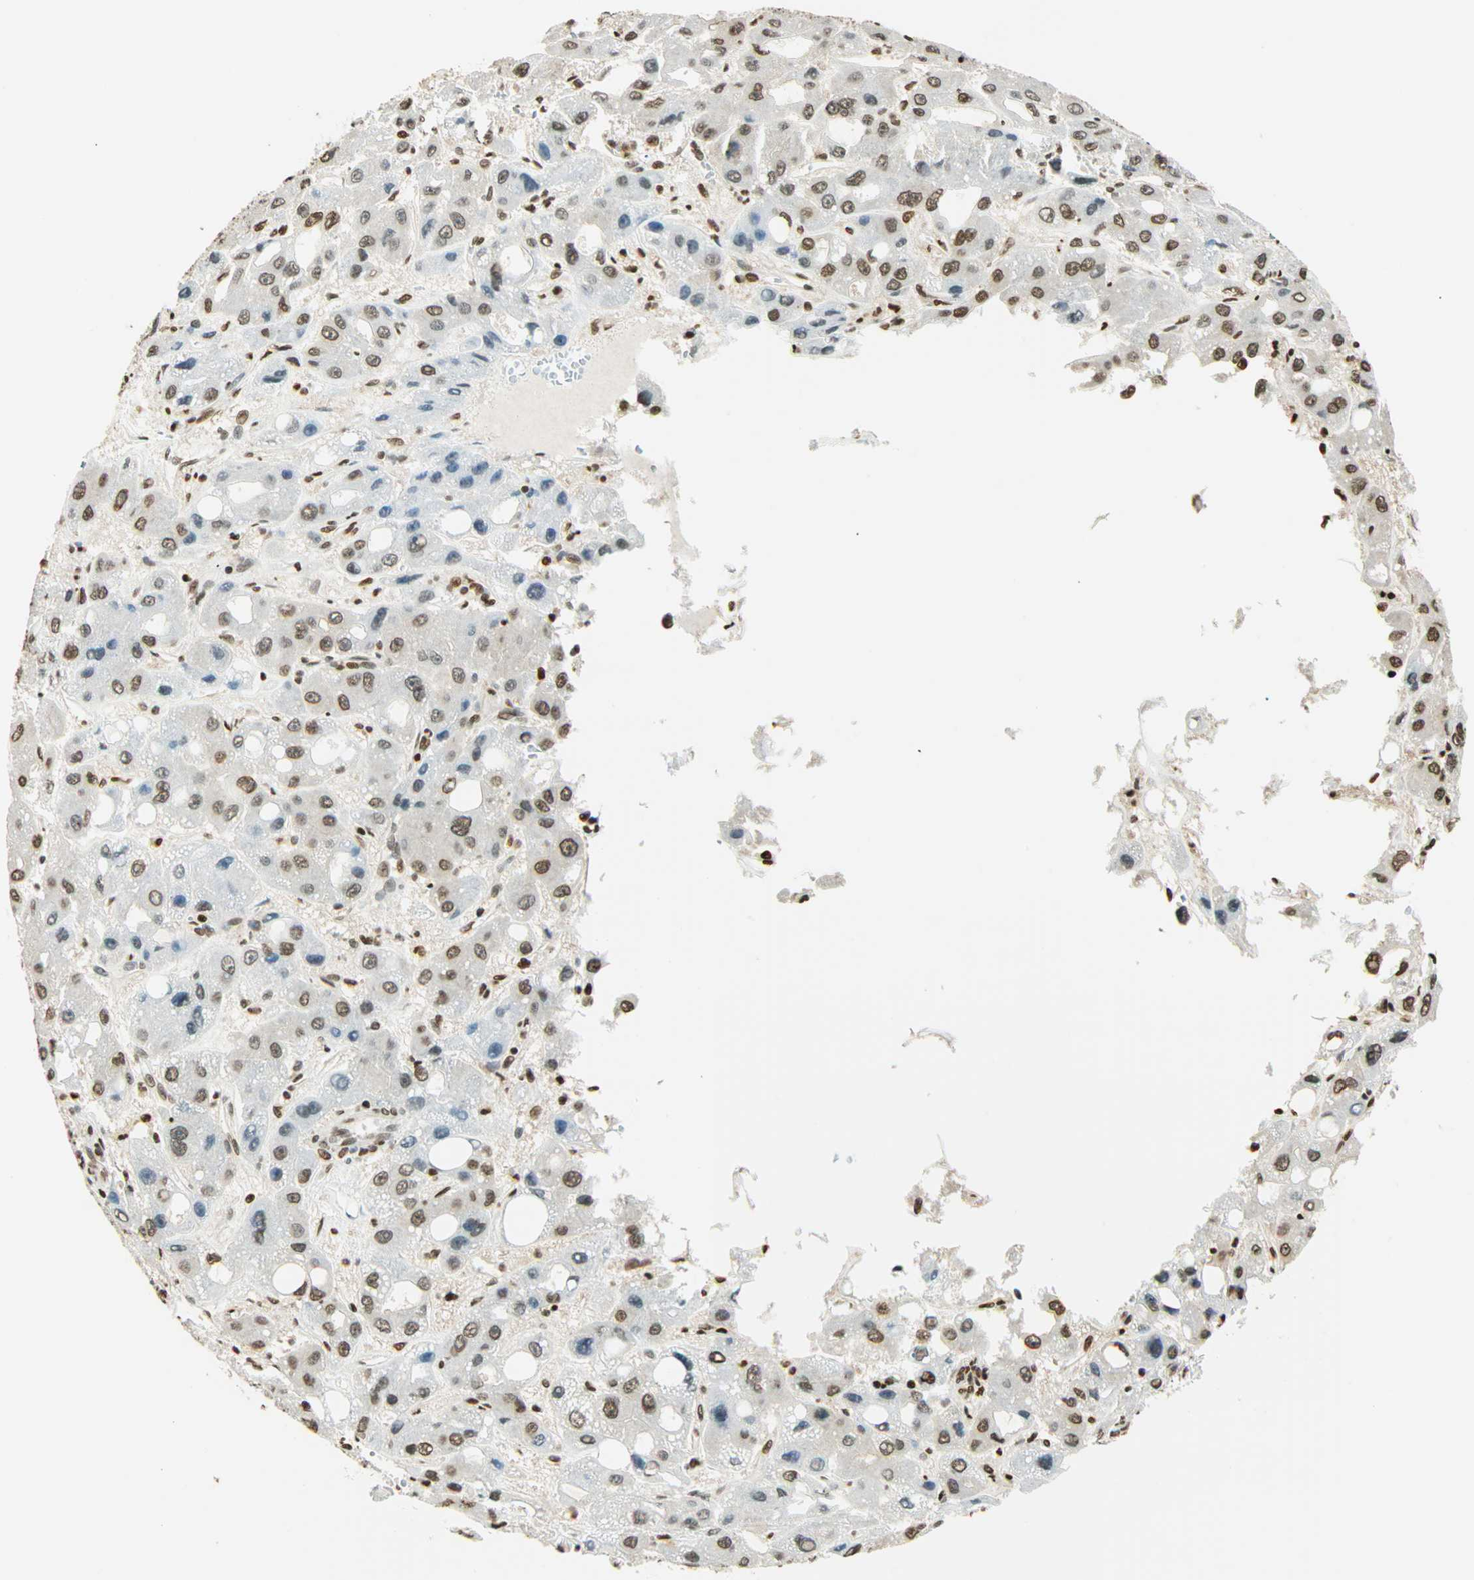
{"staining": {"intensity": "moderate", "quantity": "25%-75%", "location": "nuclear"}, "tissue": "liver cancer", "cell_type": "Tumor cells", "image_type": "cancer", "snomed": [{"axis": "morphology", "description": "Carcinoma, Hepatocellular, NOS"}, {"axis": "topography", "description": "Liver"}], "caption": "A brown stain shows moderate nuclear expression of a protein in human liver cancer (hepatocellular carcinoma) tumor cells.", "gene": "FANCG", "patient": {"sex": "male", "age": 55}}